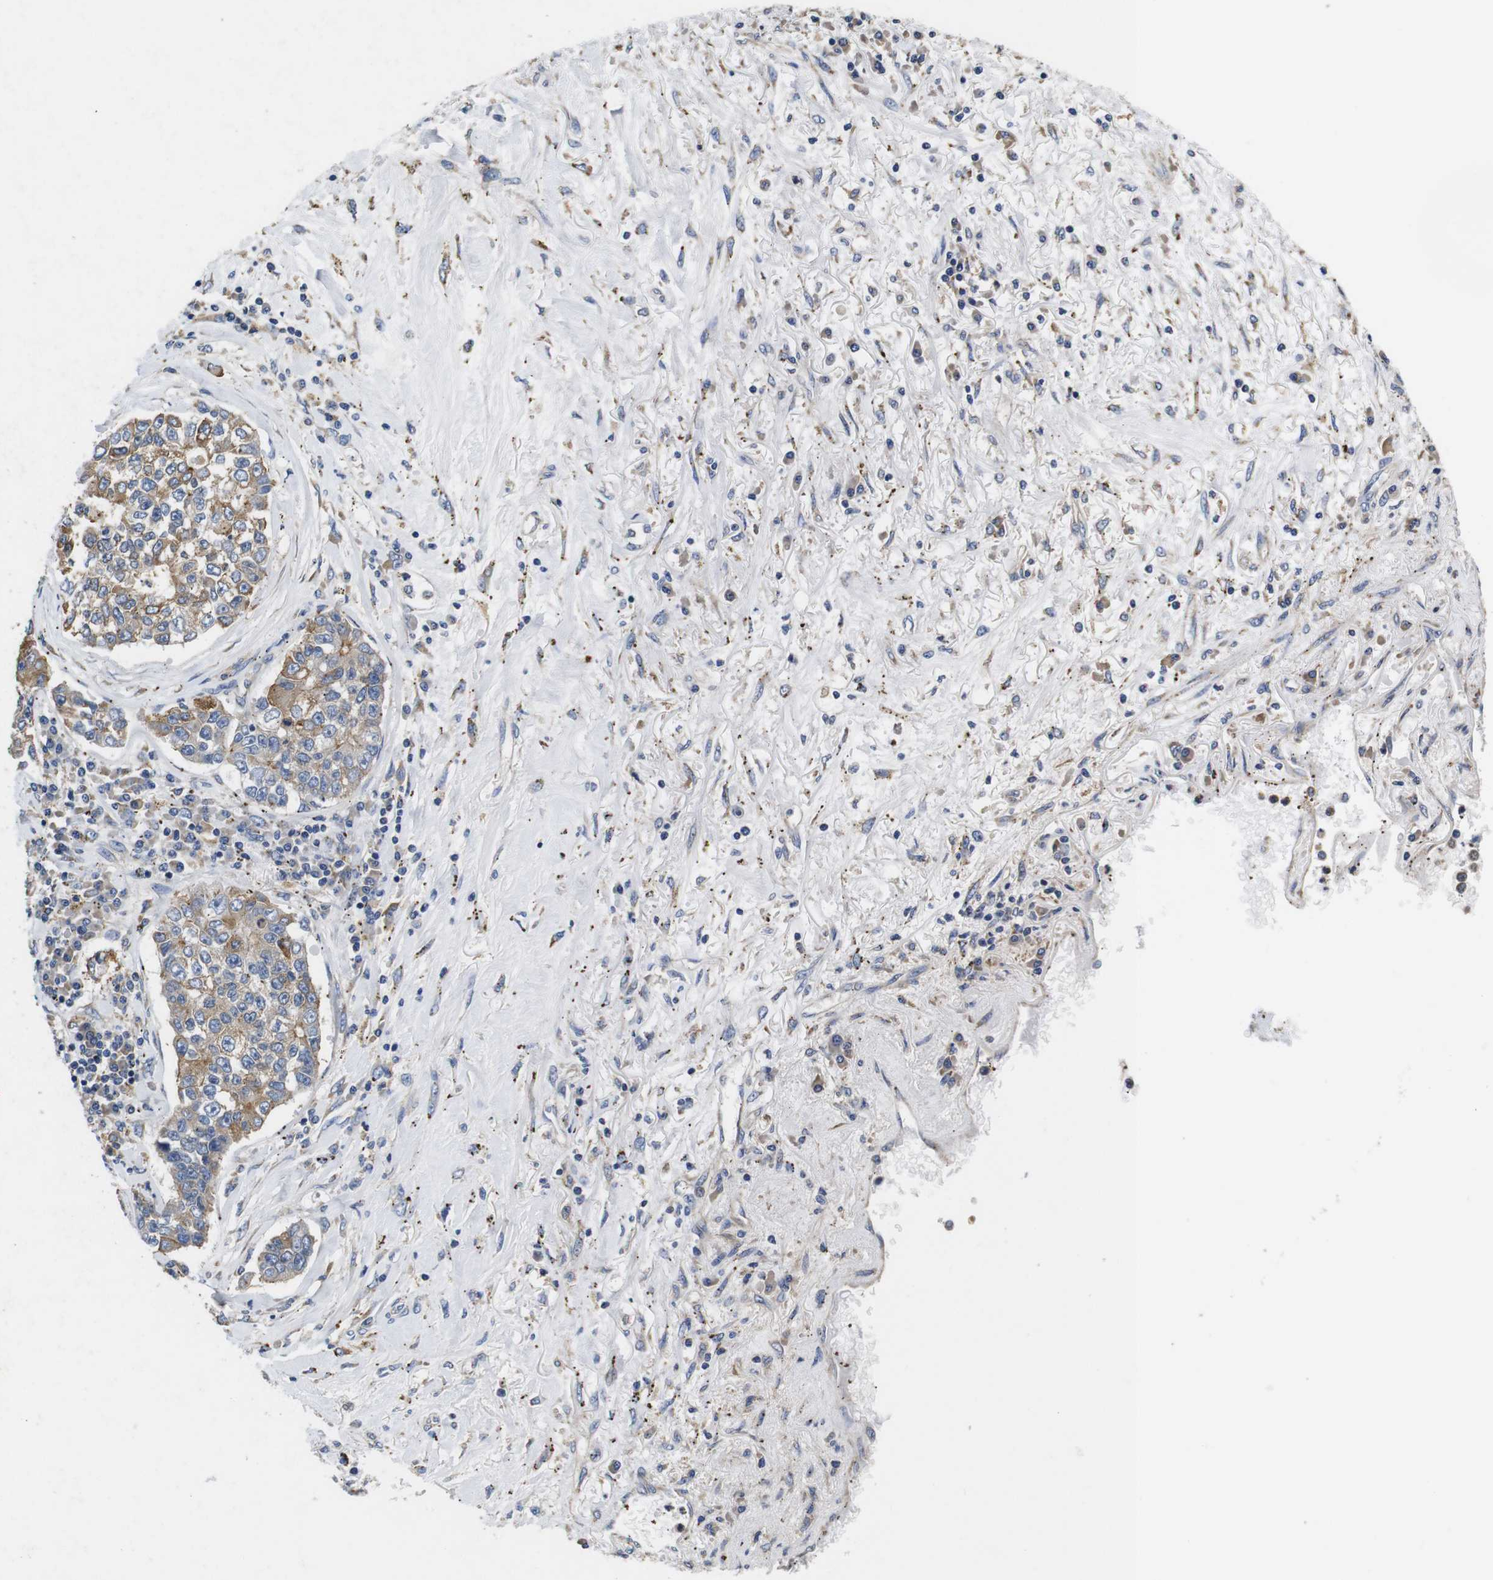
{"staining": {"intensity": "moderate", "quantity": ">75%", "location": "cytoplasmic/membranous"}, "tissue": "lung cancer", "cell_type": "Tumor cells", "image_type": "cancer", "snomed": [{"axis": "morphology", "description": "Adenocarcinoma, NOS"}, {"axis": "topography", "description": "Lung"}], "caption": "This micrograph displays lung cancer stained with immunohistochemistry to label a protein in brown. The cytoplasmic/membranous of tumor cells show moderate positivity for the protein. Nuclei are counter-stained blue.", "gene": "MARCHF7", "patient": {"sex": "male", "age": 49}}